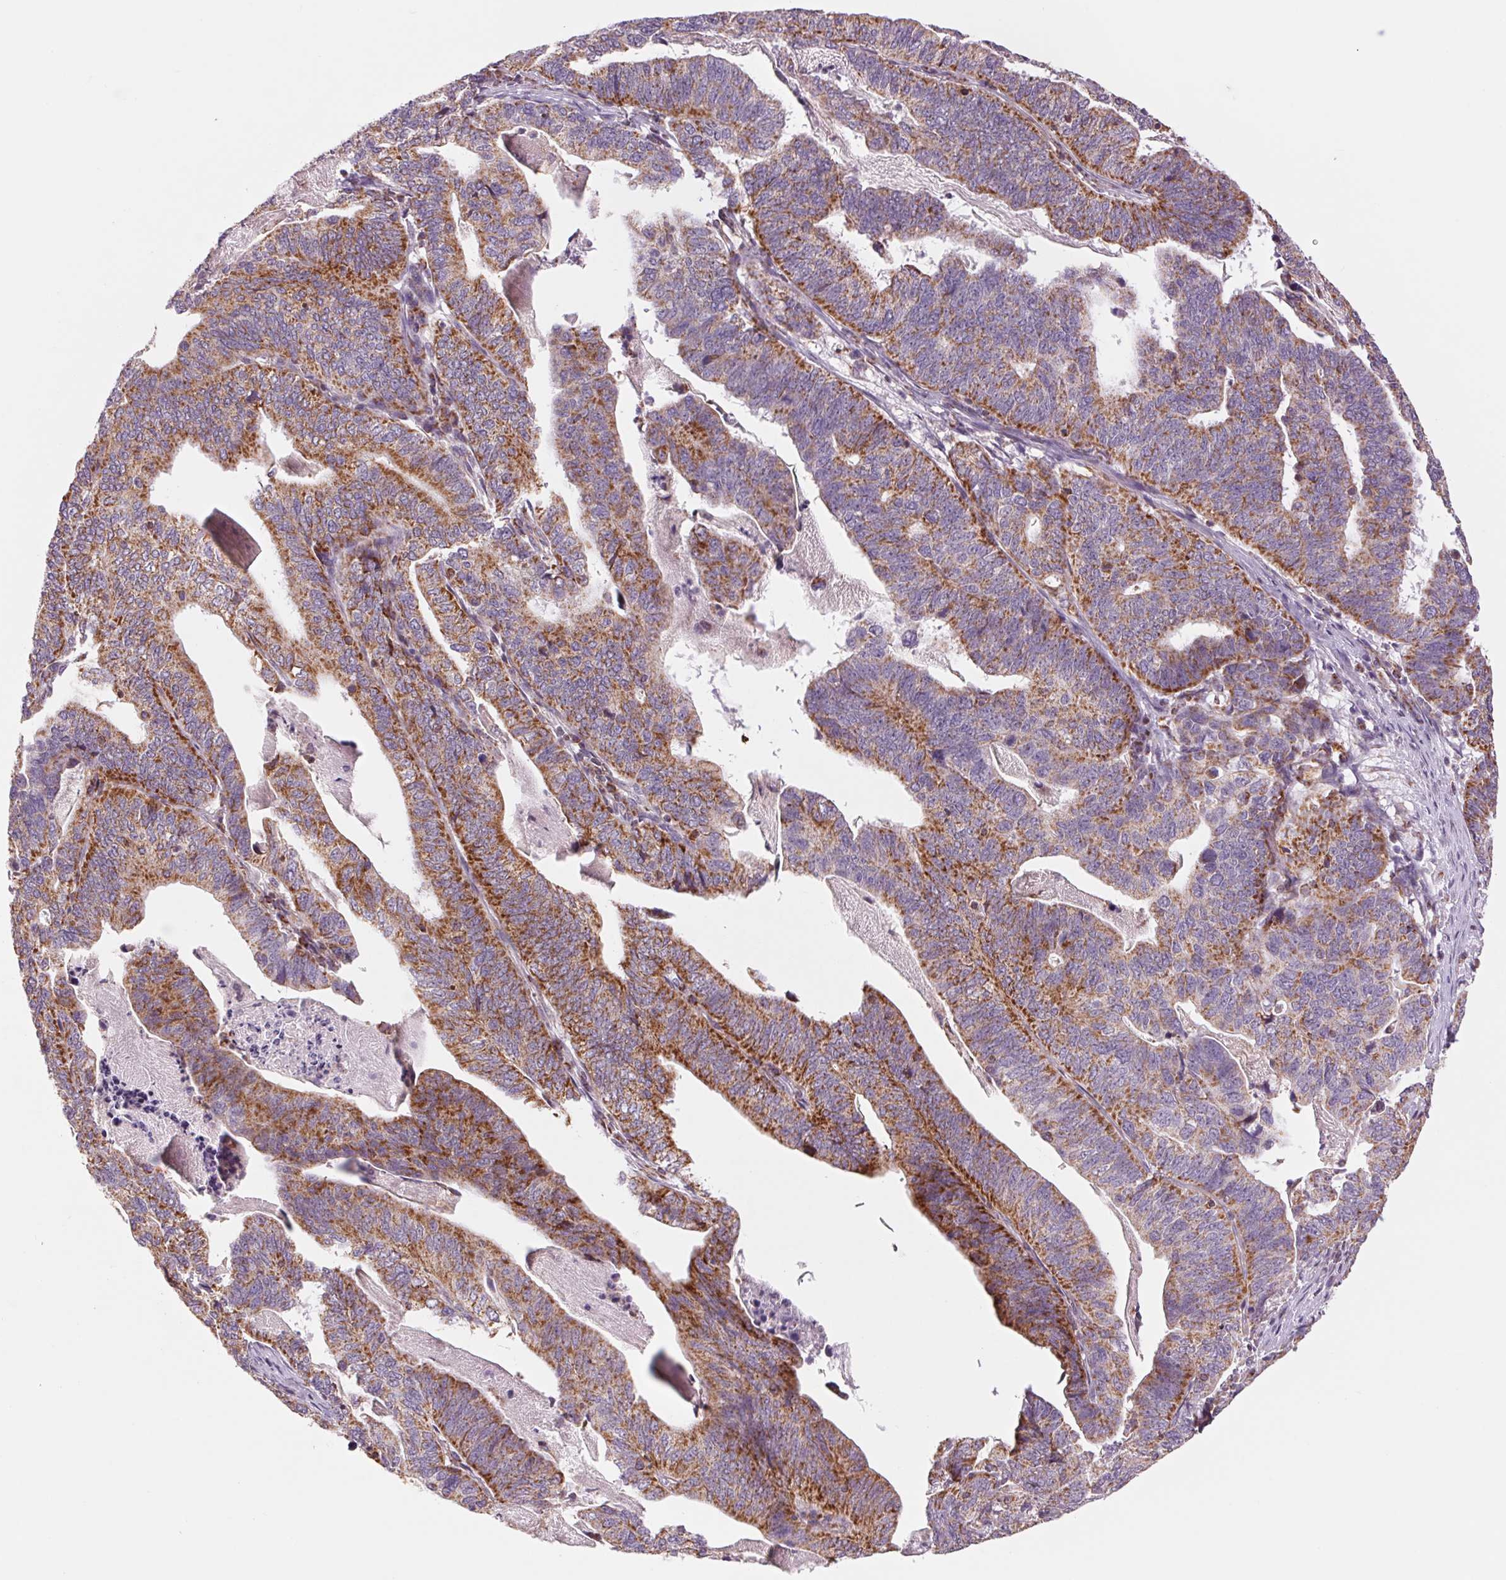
{"staining": {"intensity": "strong", "quantity": "25%-75%", "location": "cytoplasmic/membranous"}, "tissue": "stomach cancer", "cell_type": "Tumor cells", "image_type": "cancer", "snomed": [{"axis": "morphology", "description": "Adenocarcinoma, NOS"}, {"axis": "topography", "description": "Stomach, upper"}], "caption": "Strong cytoplasmic/membranous protein positivity is present in about 25%-75% of tumor cells in stomach cancer. (DAB (3,3'-diaminobenzidine) = brown stain, brightfield microscopy at high magnification).", "gene": "COX6A1", "patient": {"sex": "female", "age": 67}}